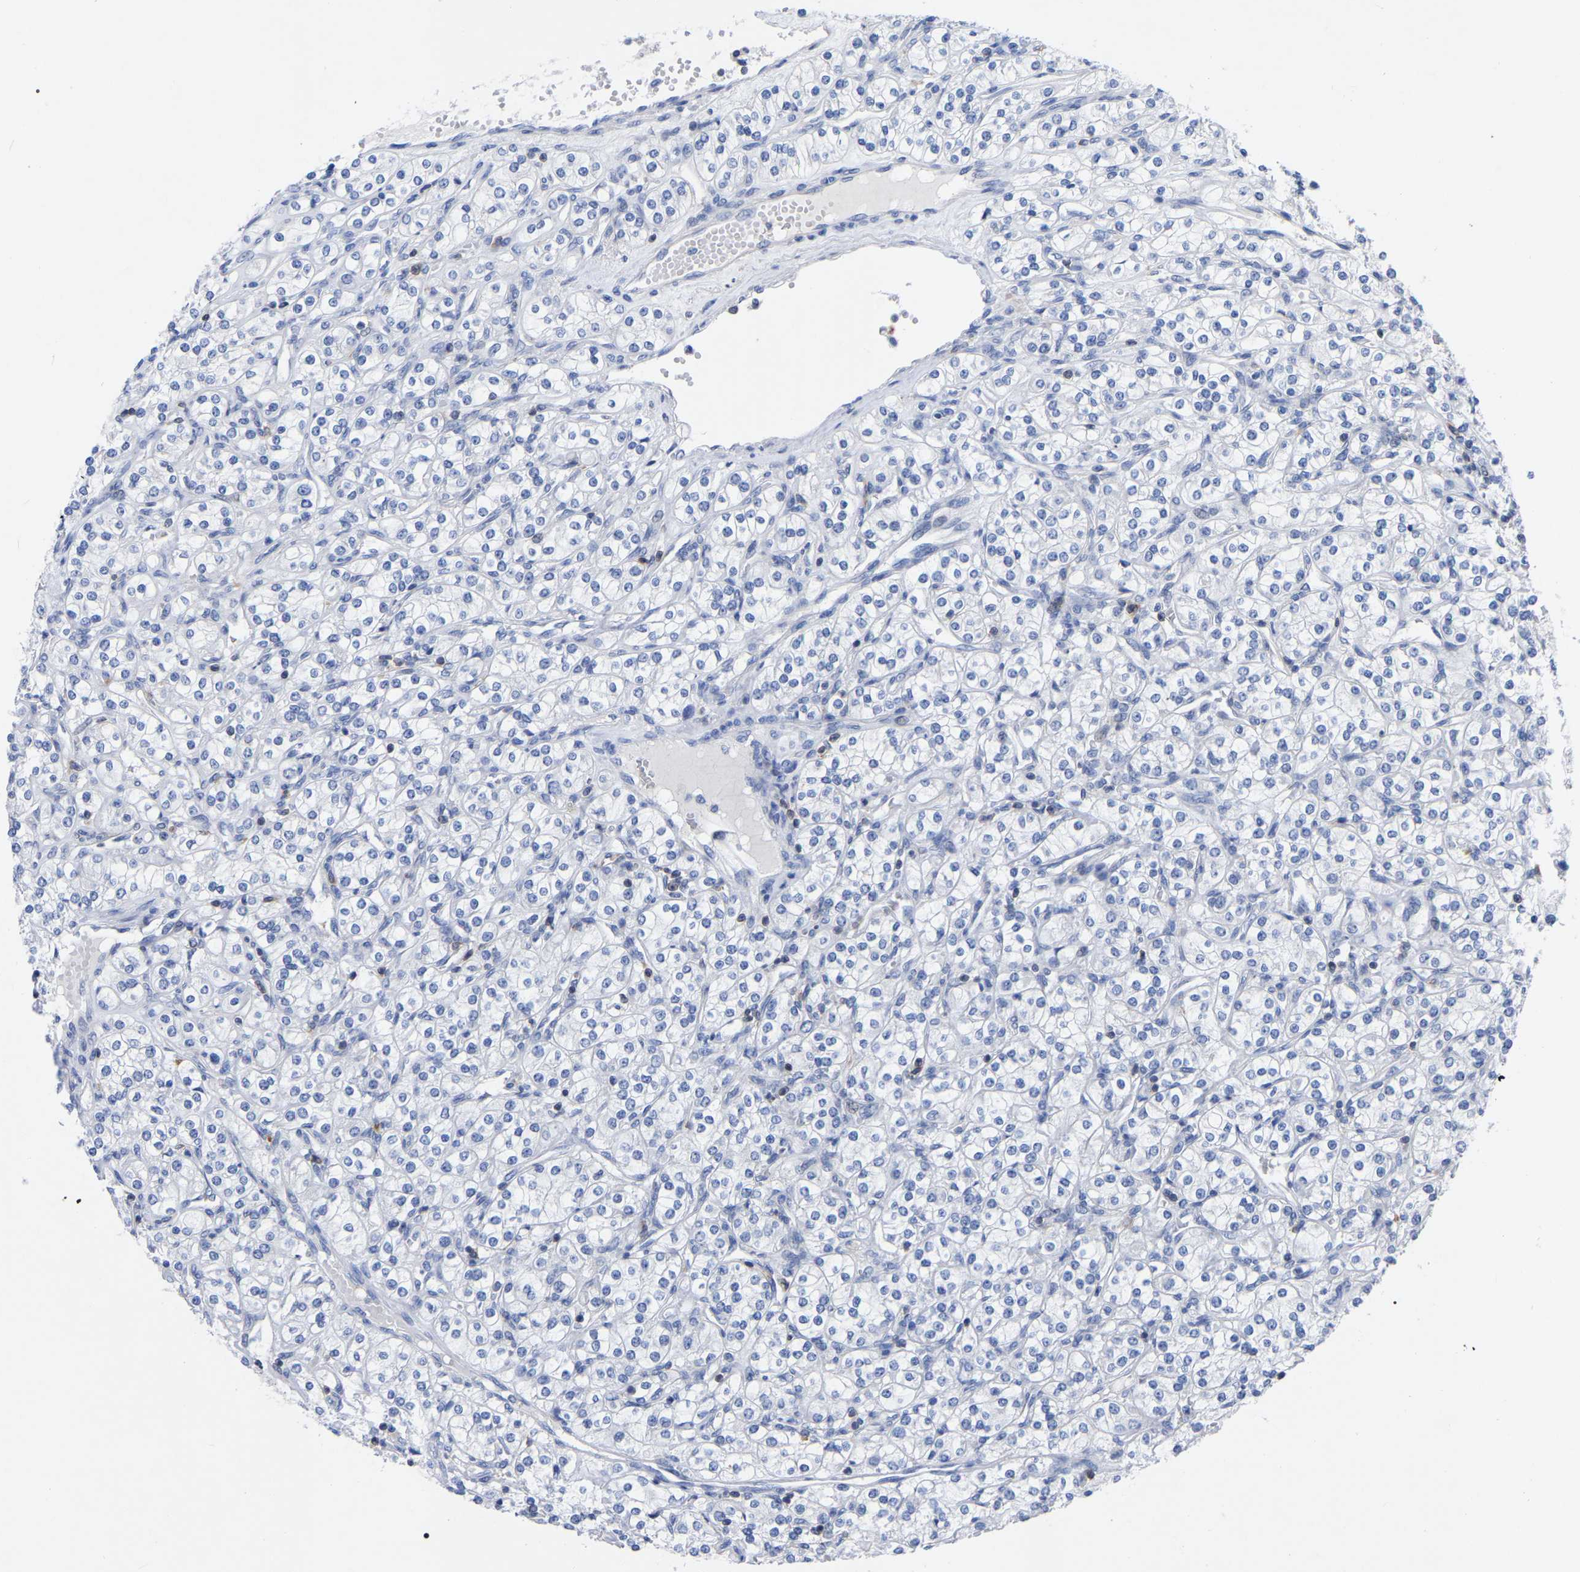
{"staining": {"intensity": "negative", "quantity": "none", "location": "none"}, "tissue": "renal cancer", "cell_type": "Tumor cells", "image_type": "cancer", "snomed": [{"axis": "morphology", "description": "Adenocarcinoma, NOS"}, {"axis": "topography", "description": "Kidney"}], "caption": "Renal cancer (adenocarcinoma) stained for a protein using immunohistochemistry (IHC) exhibits no positivity tumor cells.", "gene": "PTPN7", "patient": {"sex": "male", "age": 77}}